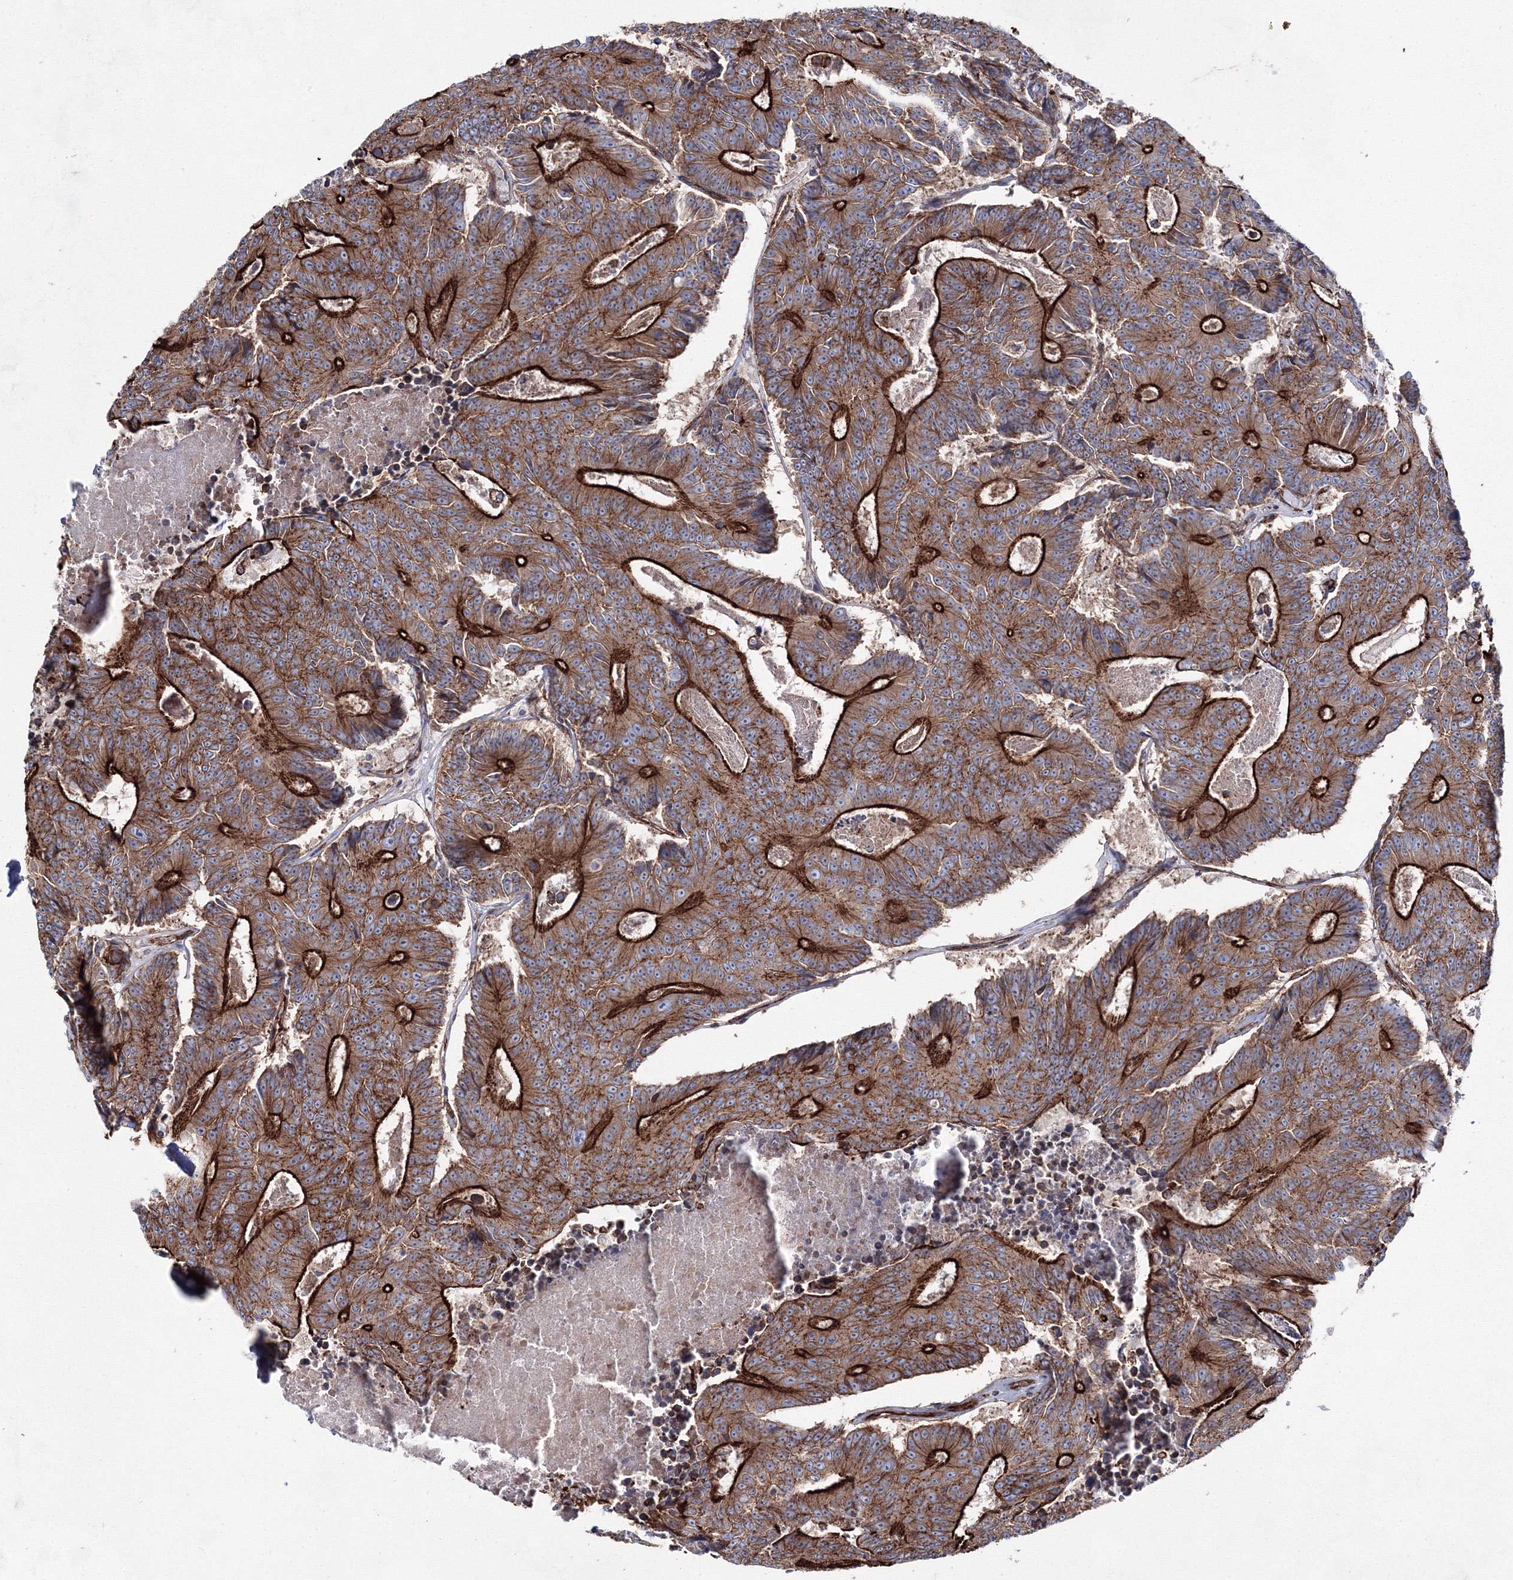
{"staining": {"intensity": "strong", "quantity": ">75%", "location": "cytoplasmic/membranous"}, "tissue": "colorectal cancer", "cell_type": "Tumor cells", "image_type": "cancer", "snomed": [{"axis": "morphology", "description": "Adenocarcinoma, NOS"}, {"axis": "topography", "description": "Colon"}], "caption": "This is an image of immunohistochemistry (IHC) staining of adenocarcinoma (colorectal), which shows strong expression in the cytoplasmic/membranous of tumor cells.", "gene": "ANKRD37", "patient": {"sex": "male", "age": 83}}